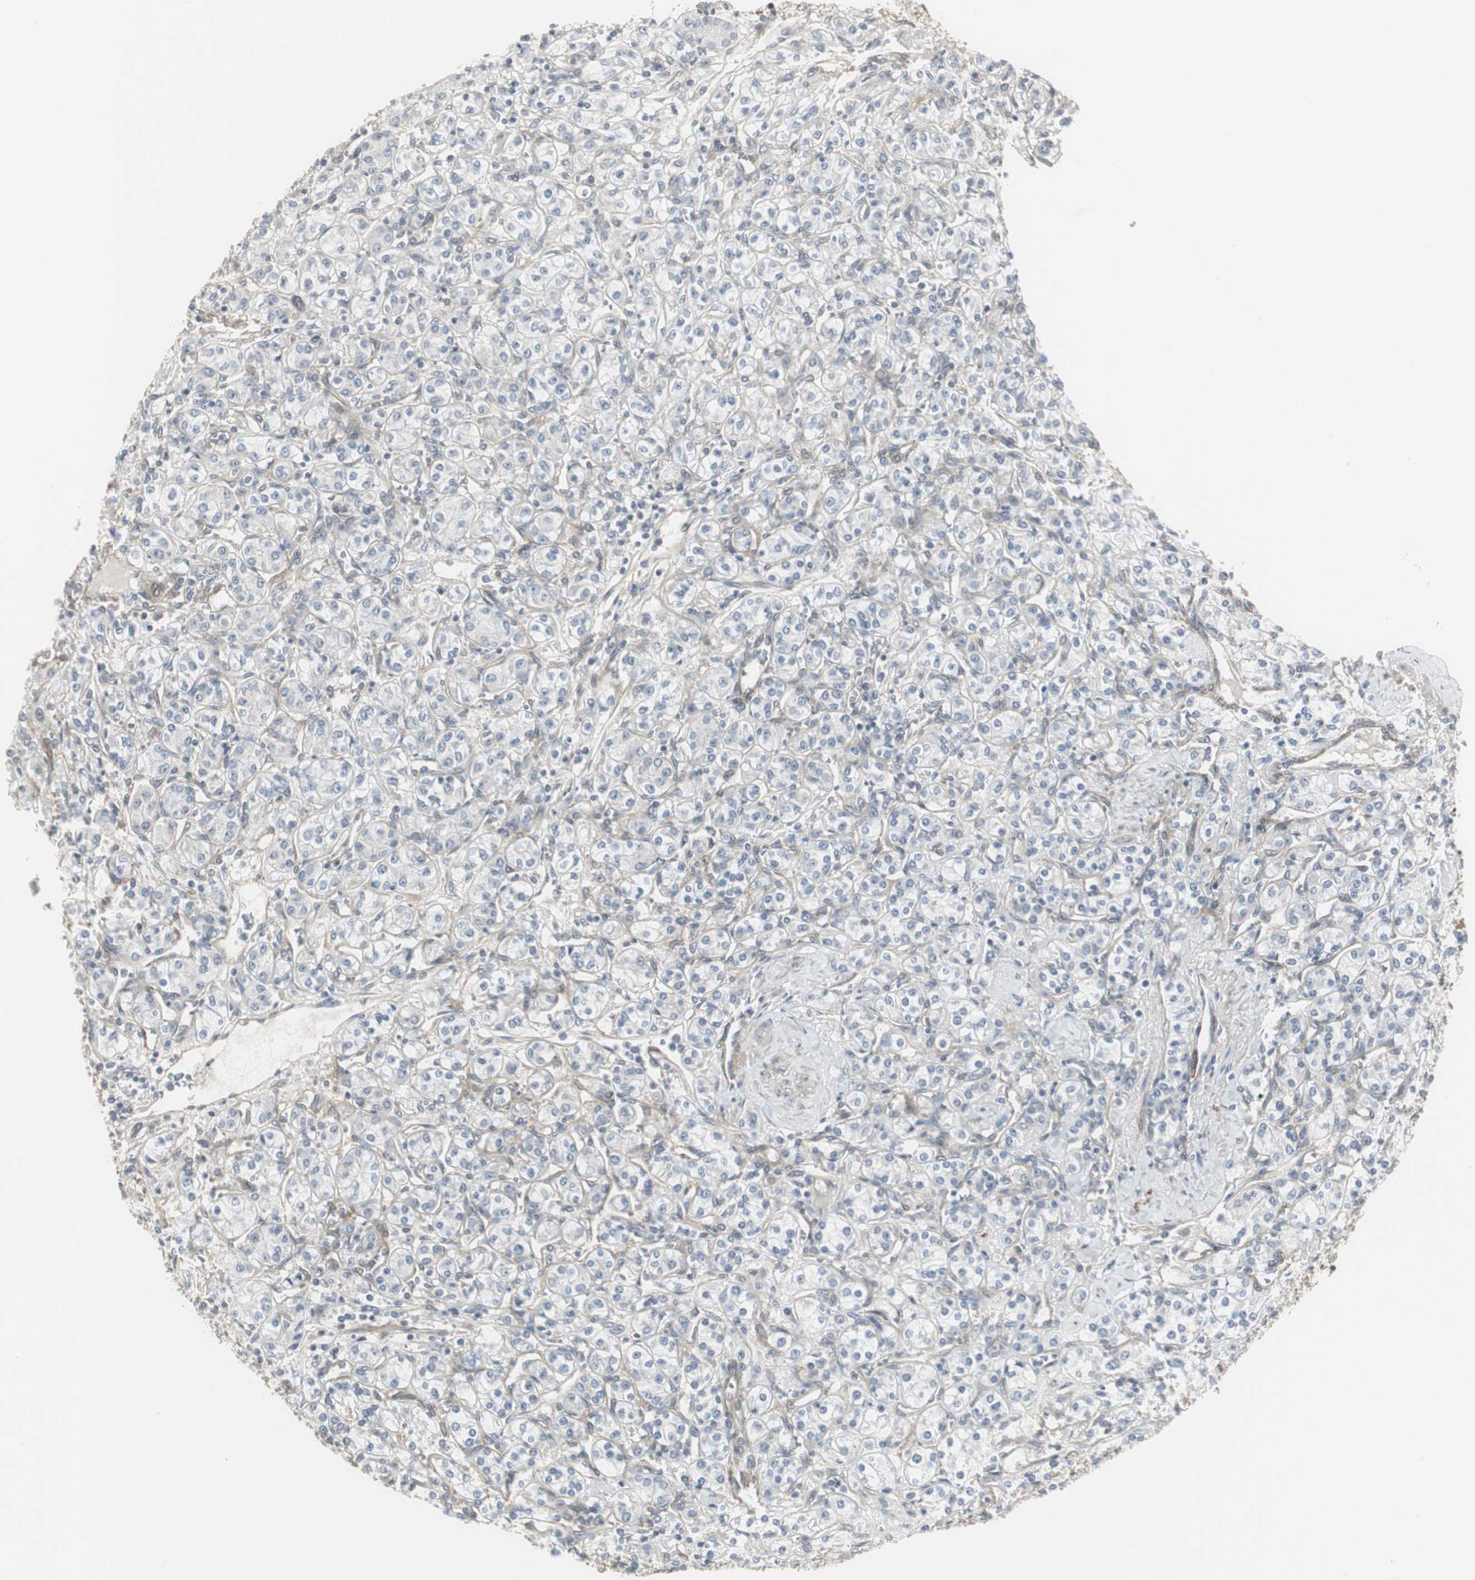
{"staining": {"intensity": "weak", "quantity": "<25%", "location": "cytoplasmic/membranous"}, "tissue": "renal cancer", "cell_type": "Tumor cells", "image_type": "cancer", "snomed": [{"axis": "morphology", "description": "Adenocarcinoma, NOS"}, {"axis": "topography", "description": "Kidney"}], "caption": "Image shows no protein expression in tumor cells of renal adenocarcinoma tissue. (DAB (3,3'-diaminobenzidine) IHC, high magnification).", "gene": "SCYL3", "patient": {"sex": "male", "age": 77}}